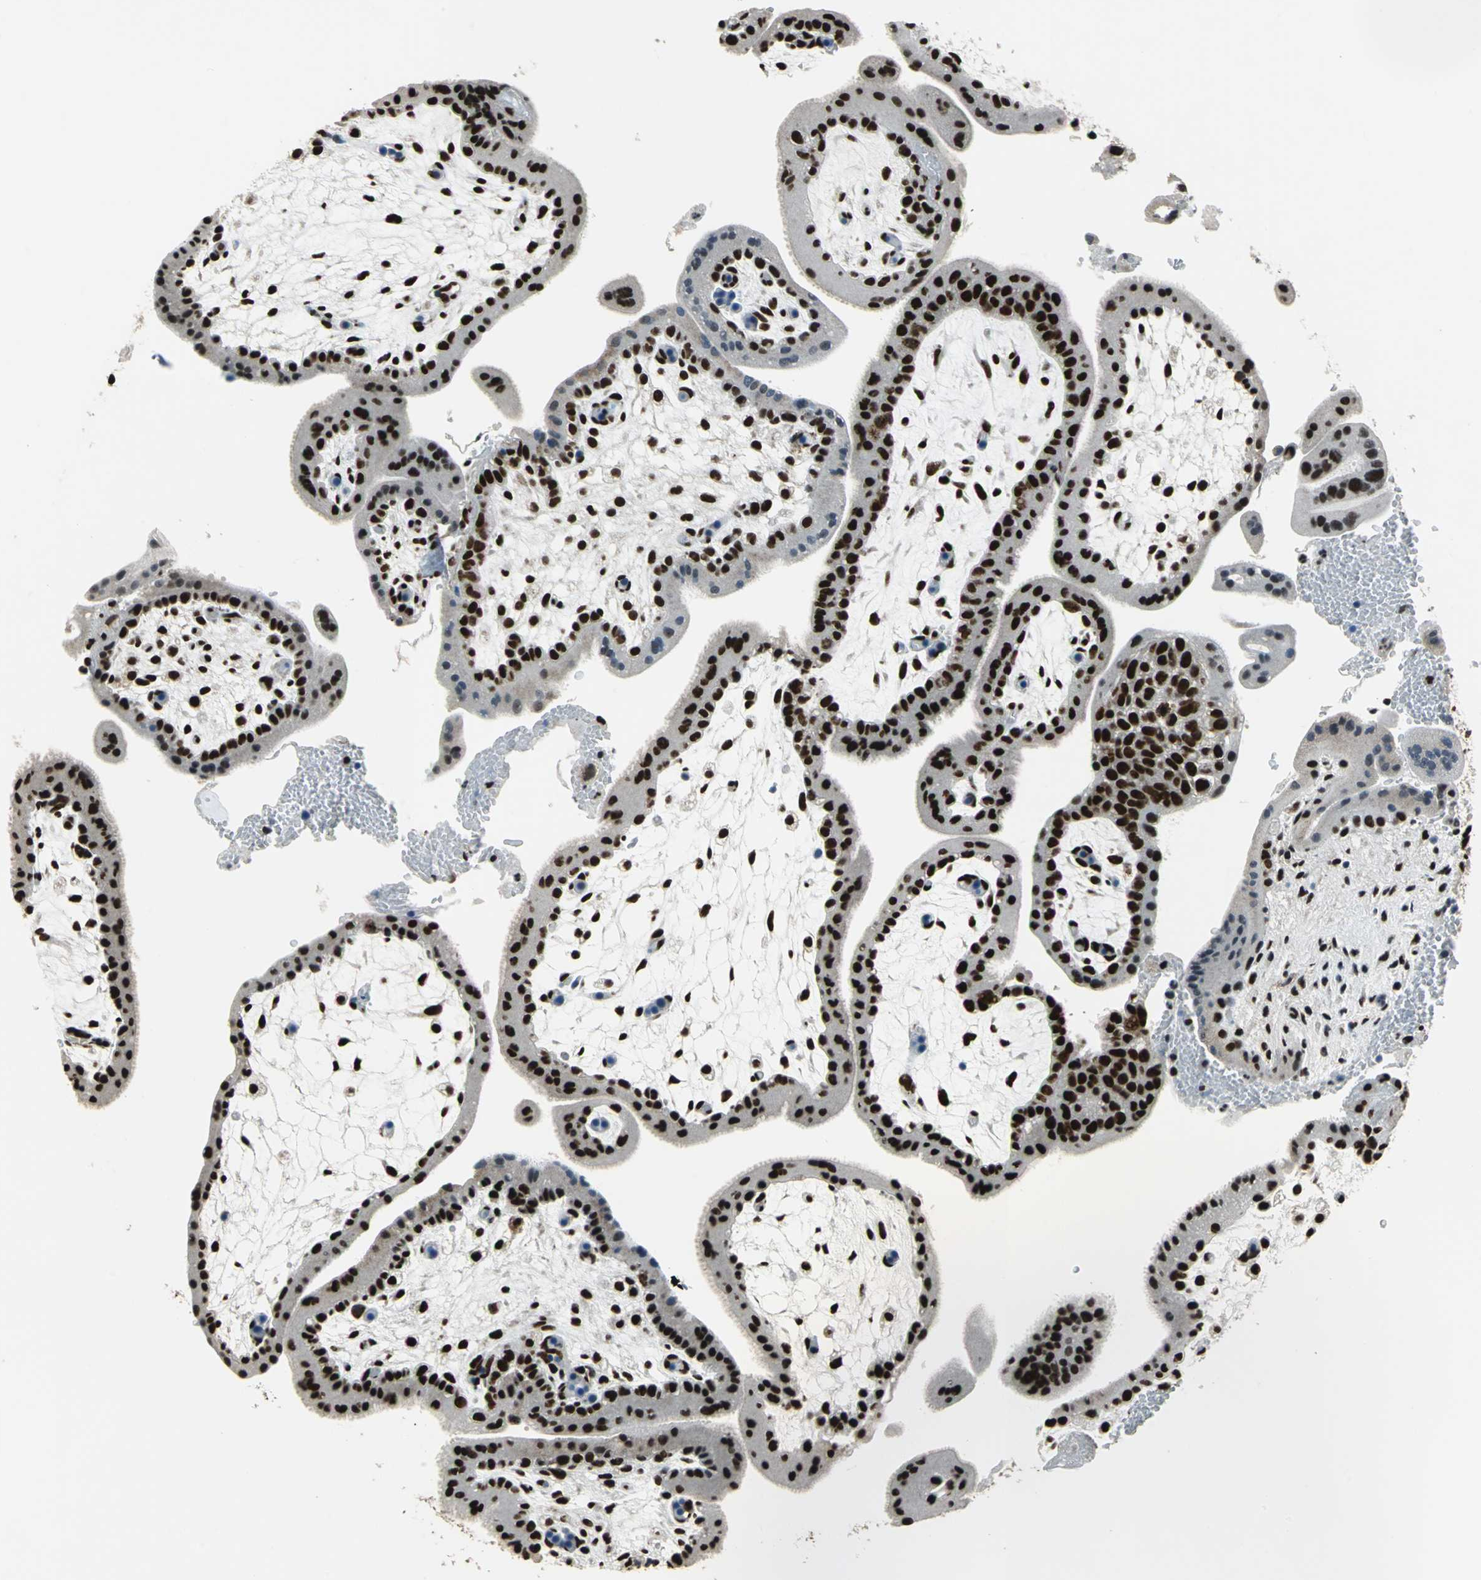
{"staining": {"intensity": "strong", "quantity": ">75%", "location": "nuclear"}, "tissue": "placenta", "cell_type": "Trophoblastic cells", "image_type": "normal", "snomed": [{"axis": "morphology", "description": "Normal tissue, NOS"}, {"axis": "topography", "description": "Placenta"}], "caption": "The image demonstrates a brown stain indicating the presence of a protein in the nuclear of trophoblastic cells in placenta. The protein of interest is shown in brown color, while the nuclei are stained blue.", "gene": "BCLAF1", "patient": {"sex": "female", "age": 35}}